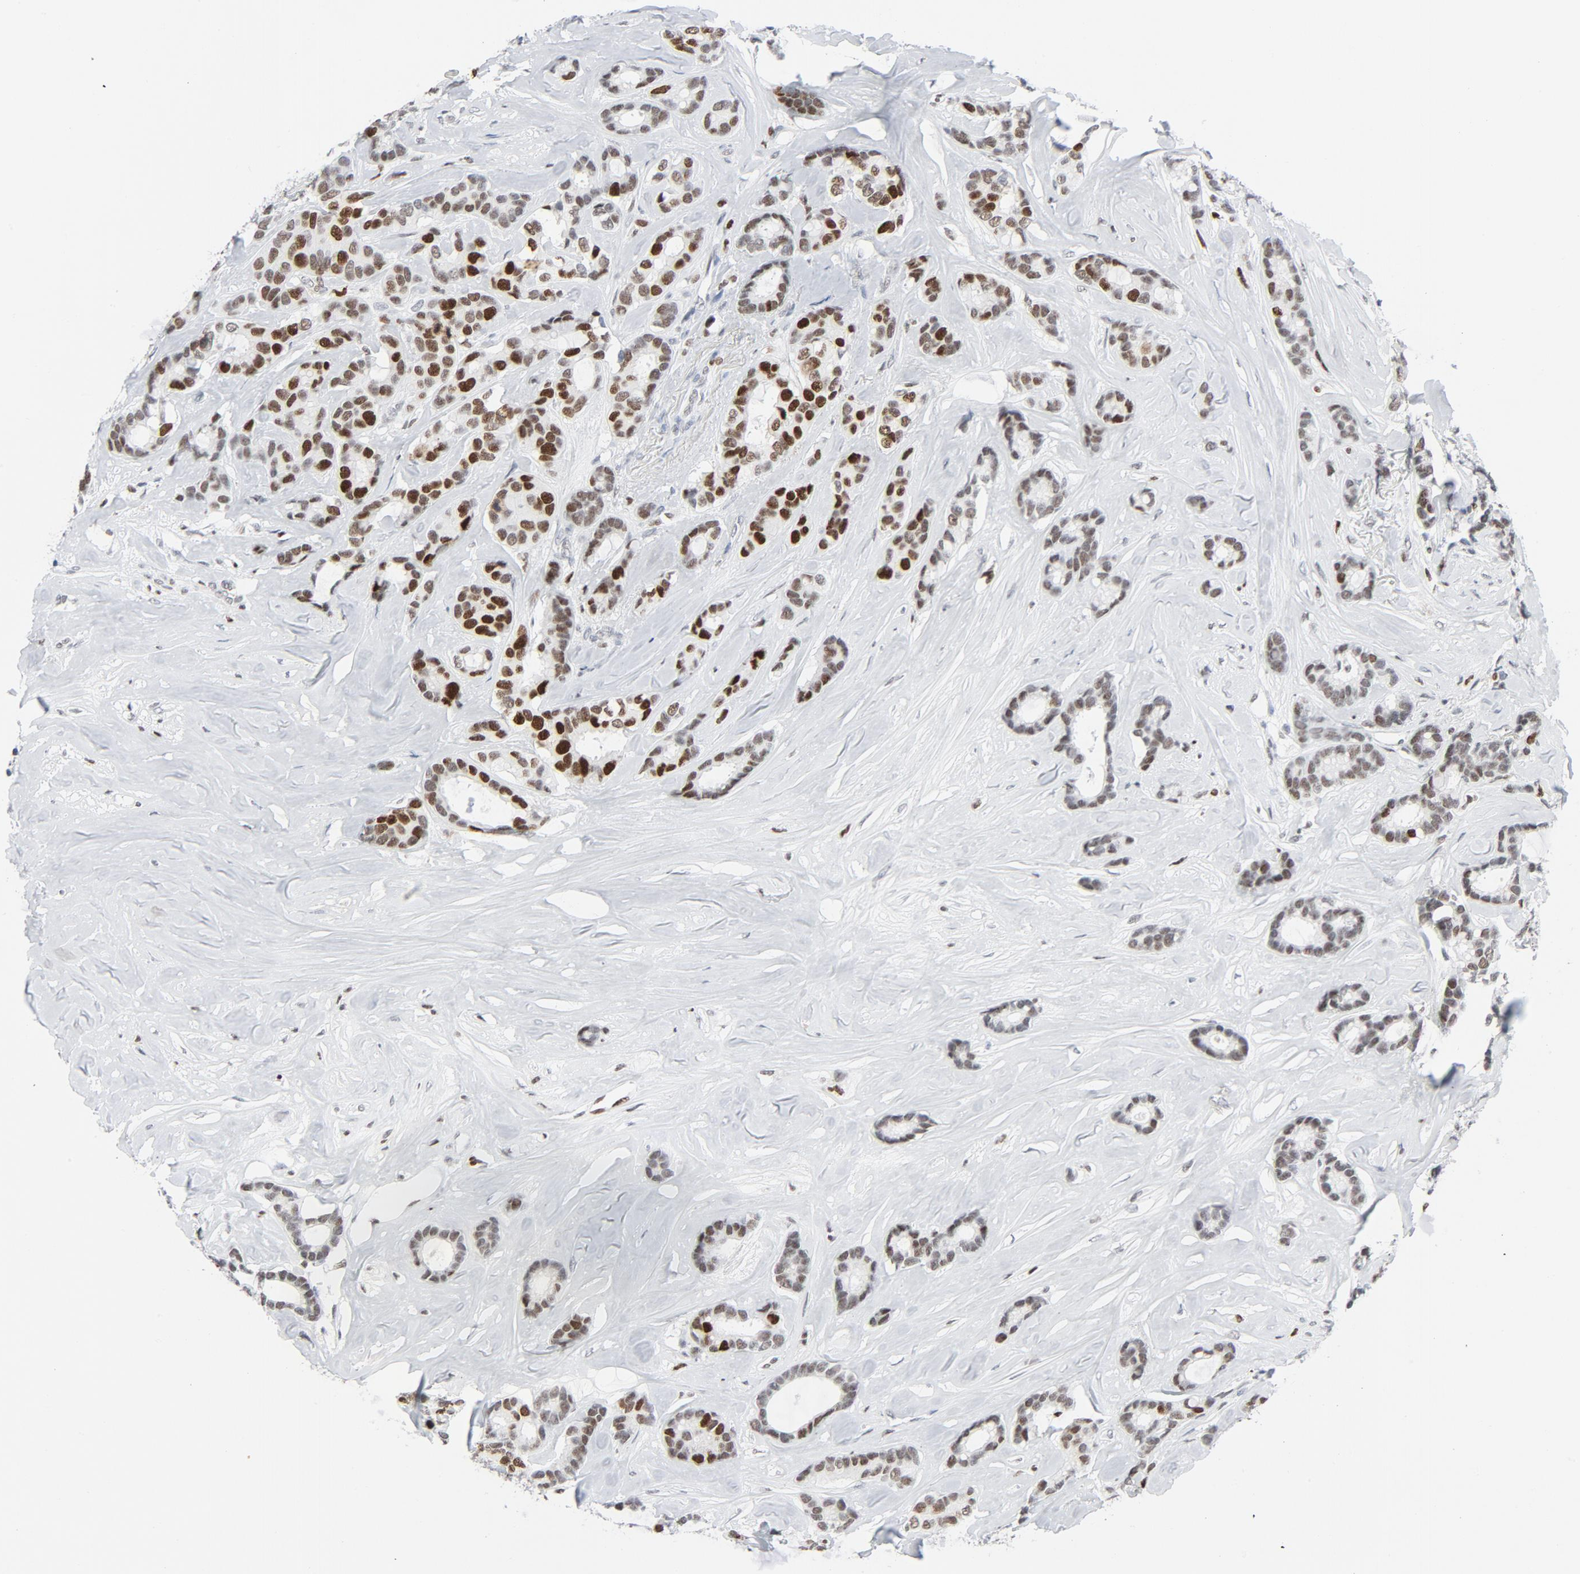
{"staining": {"intensity": "moderate", "quantity": ">75%", "location": "nuclear"}, "tissue": "breast cancer", "cell_type": "Tumor cells", "image_type": "cancer", "snomed": [{"axis": "morphology", "description": "Duct carcinoma"}, {"axis": "topography", "description": "Breast"}], "caption": "Human breast cancer (invasive ductal carcinoma) stained with a brown dye shows moderate nuclear positive staining in about >75% of tumor cells.", "gene": "POLD1", "patient": {"sex": "female", "age": 87}}